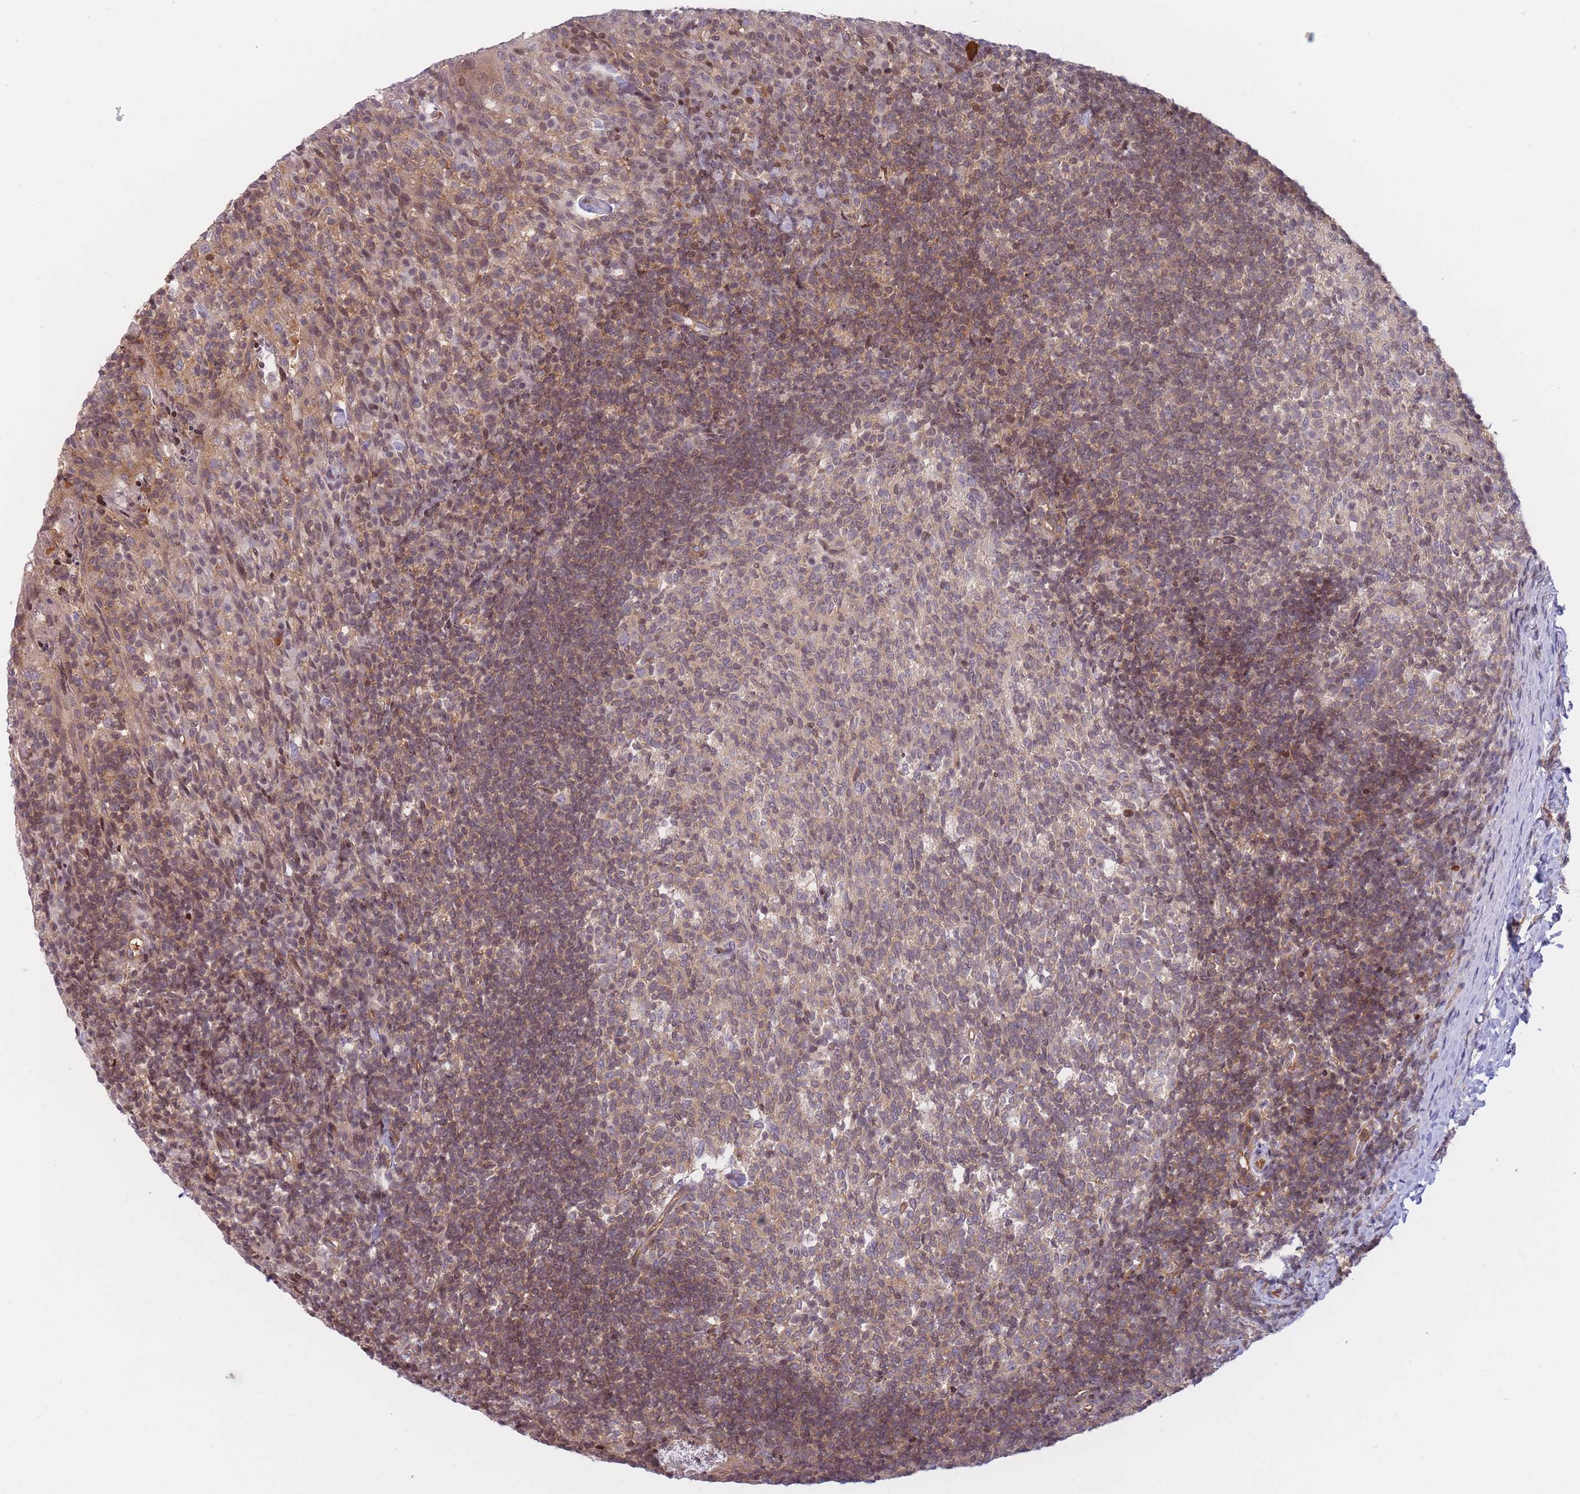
{"staining": {"intensity": "weak", "quantity": "25%-75%", "location": "cytoplasmic/membranous,nuclear"}, "tissue": "tonsil", "cell_type": "Germinal center cells", "image_type": "normal", "snomed": [{"axis": "morphology", "description": "Normal tissue, NOS"}, {"axis": "topography", "description": "Tonsil"}], "caption": "Protein staining reveals weak cytoplasmic/membranous,nuclear expression in approximately 25%-75% of germinal center cells in benign tonsil. The protein of interest is stained brown, and the nuclei are stained in blue (DAB IHC with brightfield microscopy, high magnification).", "gene": "SLC35F5", "patient": {"sex": "female", "age": 10}}